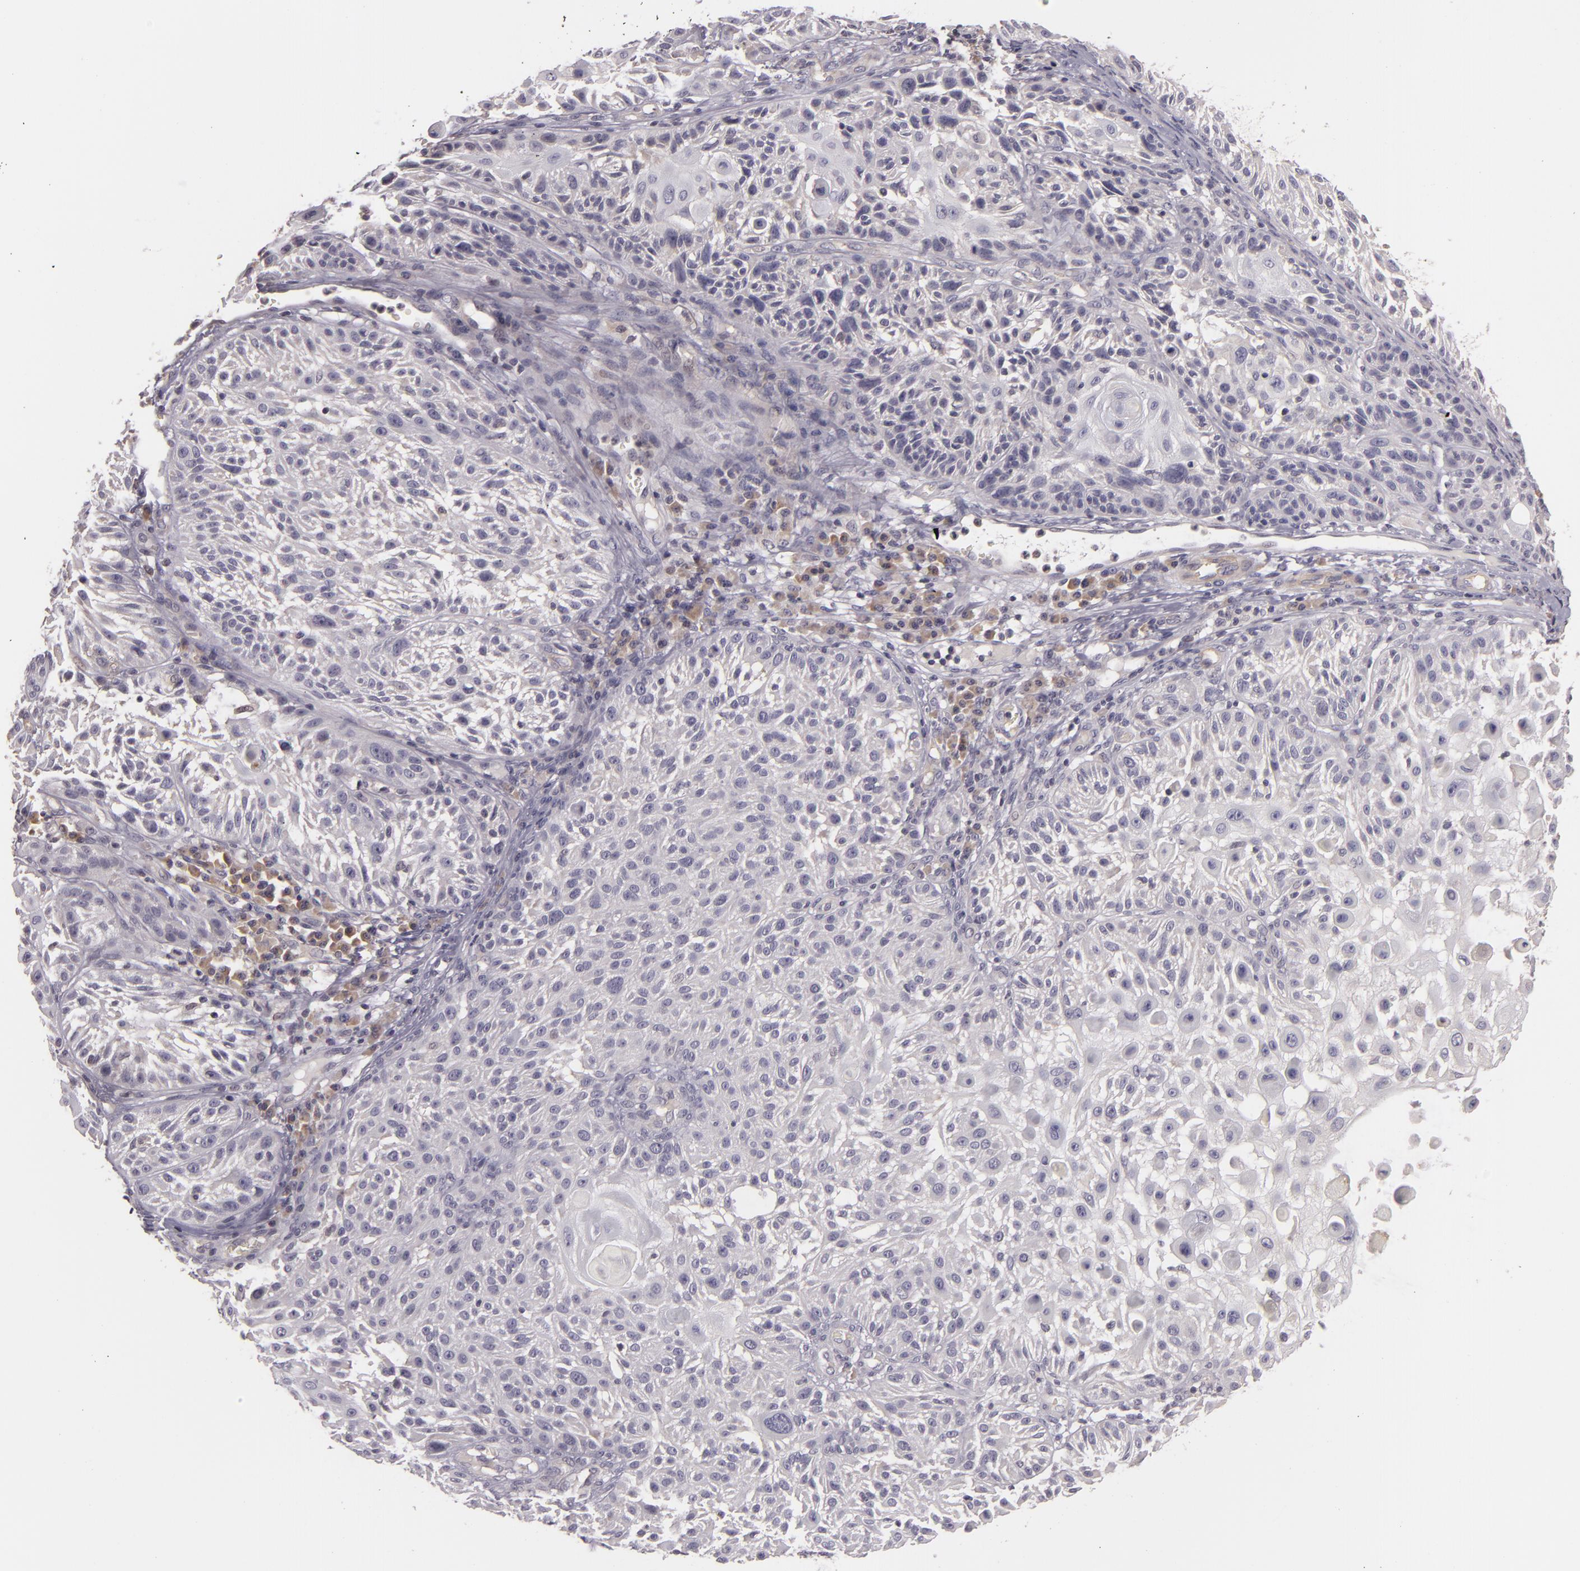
{"staining": {"intensity": "negative", "quantity": "none", "location": "none"}, "tissue": "skin cancer", "cell_type": "Tumor cells", "image_type": "cancer", "snomed": [{"axis": "morphology", "description": "Squamous cell carcinoma, NOS"}, {"axis": "topography", "description": "Skin"}], "caption": "Tumor cells are negative for brown protein staining in skin squamous cell carcinoma.", "gene": "RALGAPA1", "patient": {"sex": "female", "age": 89}}